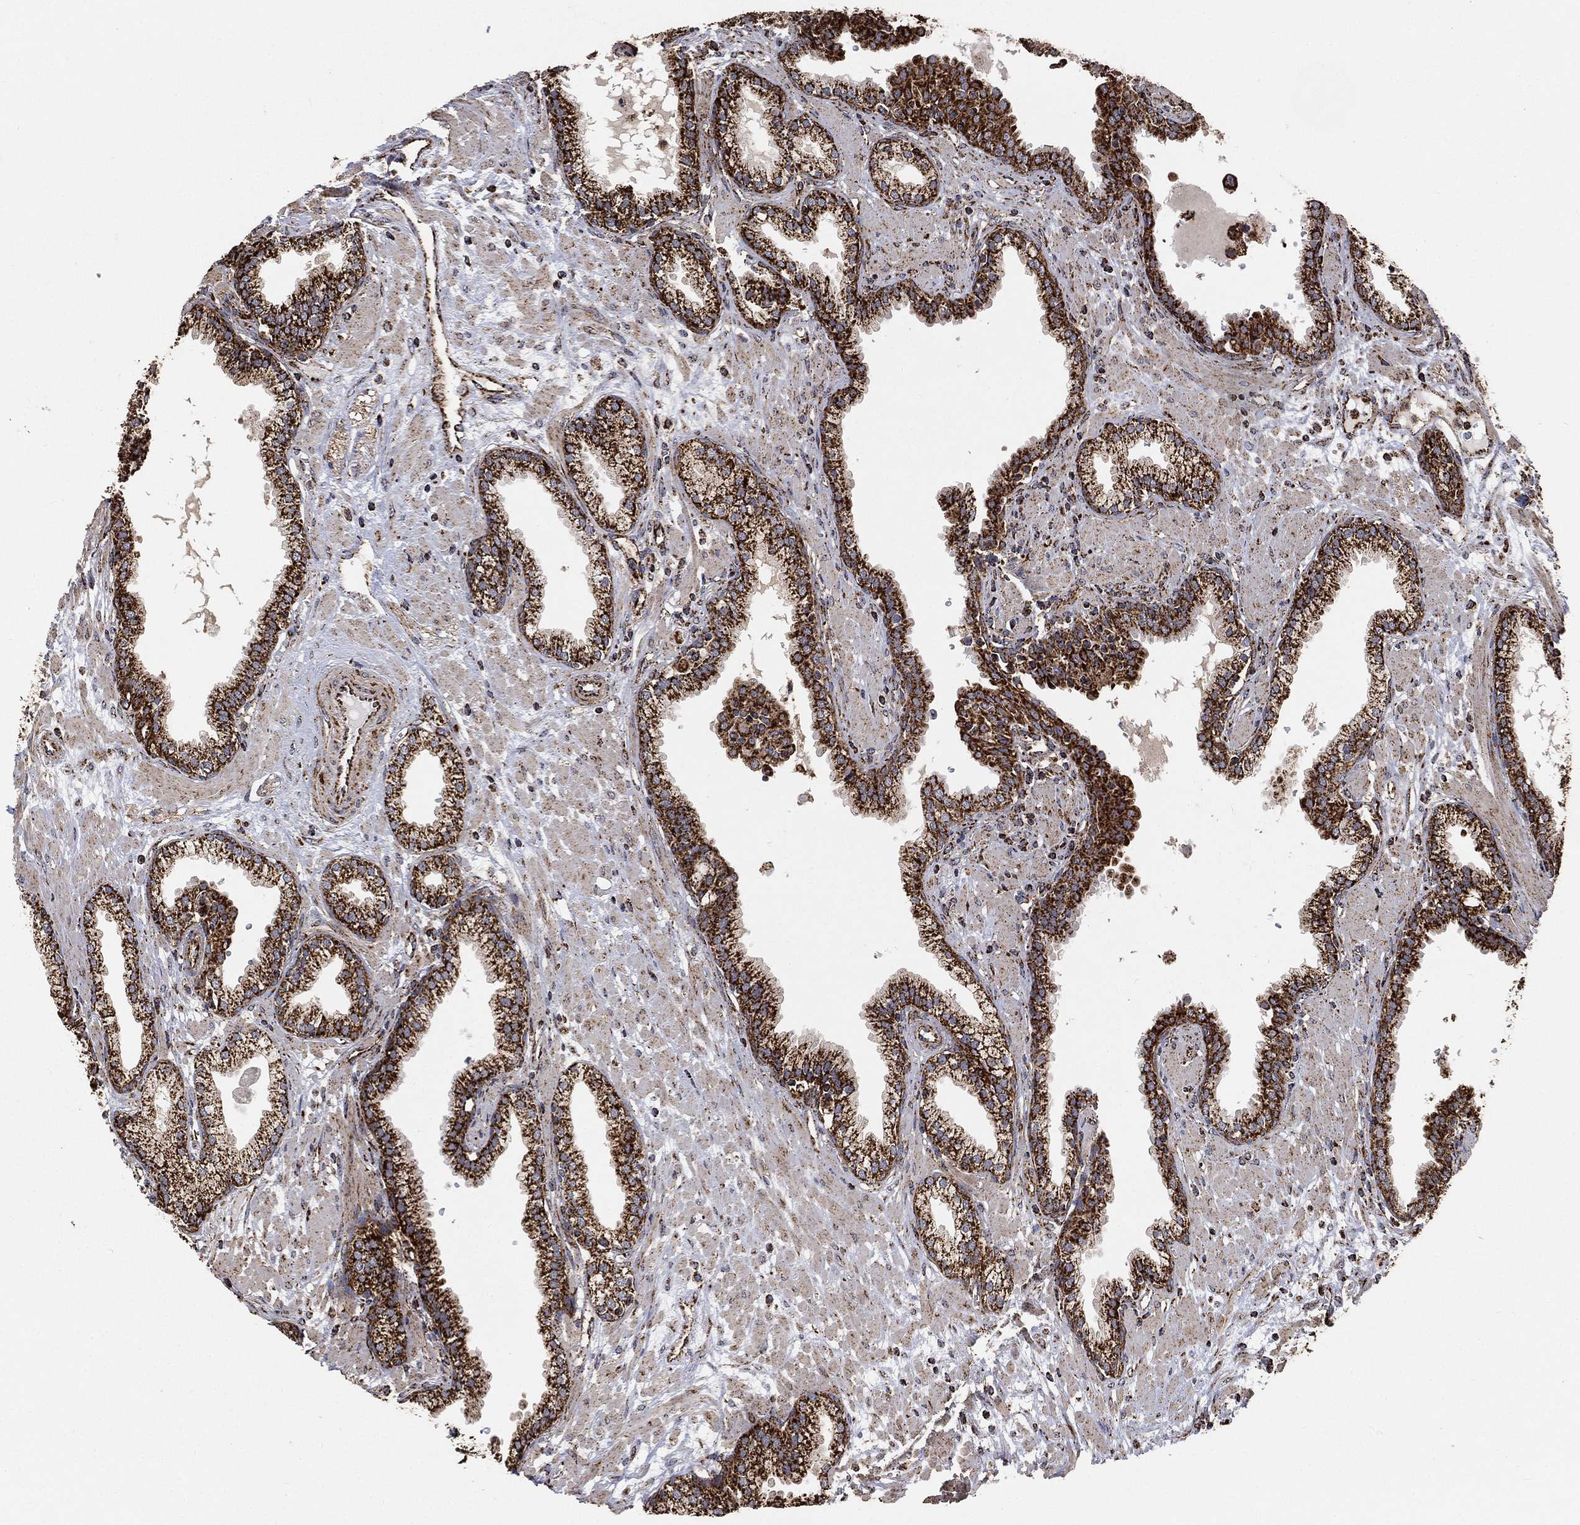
{"staining": {"intensity": "strong", "quantity": ">75%", "location": "cytoplasmic/membranous"}, "tissue": "prostate", "cell_type": "Glandular cells", "image_type": "normal", "snomed": [{"axis": "morphology", "description": "Normal tissue, NOS"}, {"axis": "topography", "description": "Prostate"}], "caption": "Normal prostate demonstrates strong cytoplasmic/membranous expression in about >75% of glandular cells Nuclei are stained in blue..", "gene": "SLC38A7", "patient": {"sex": "male", "age": 64}}